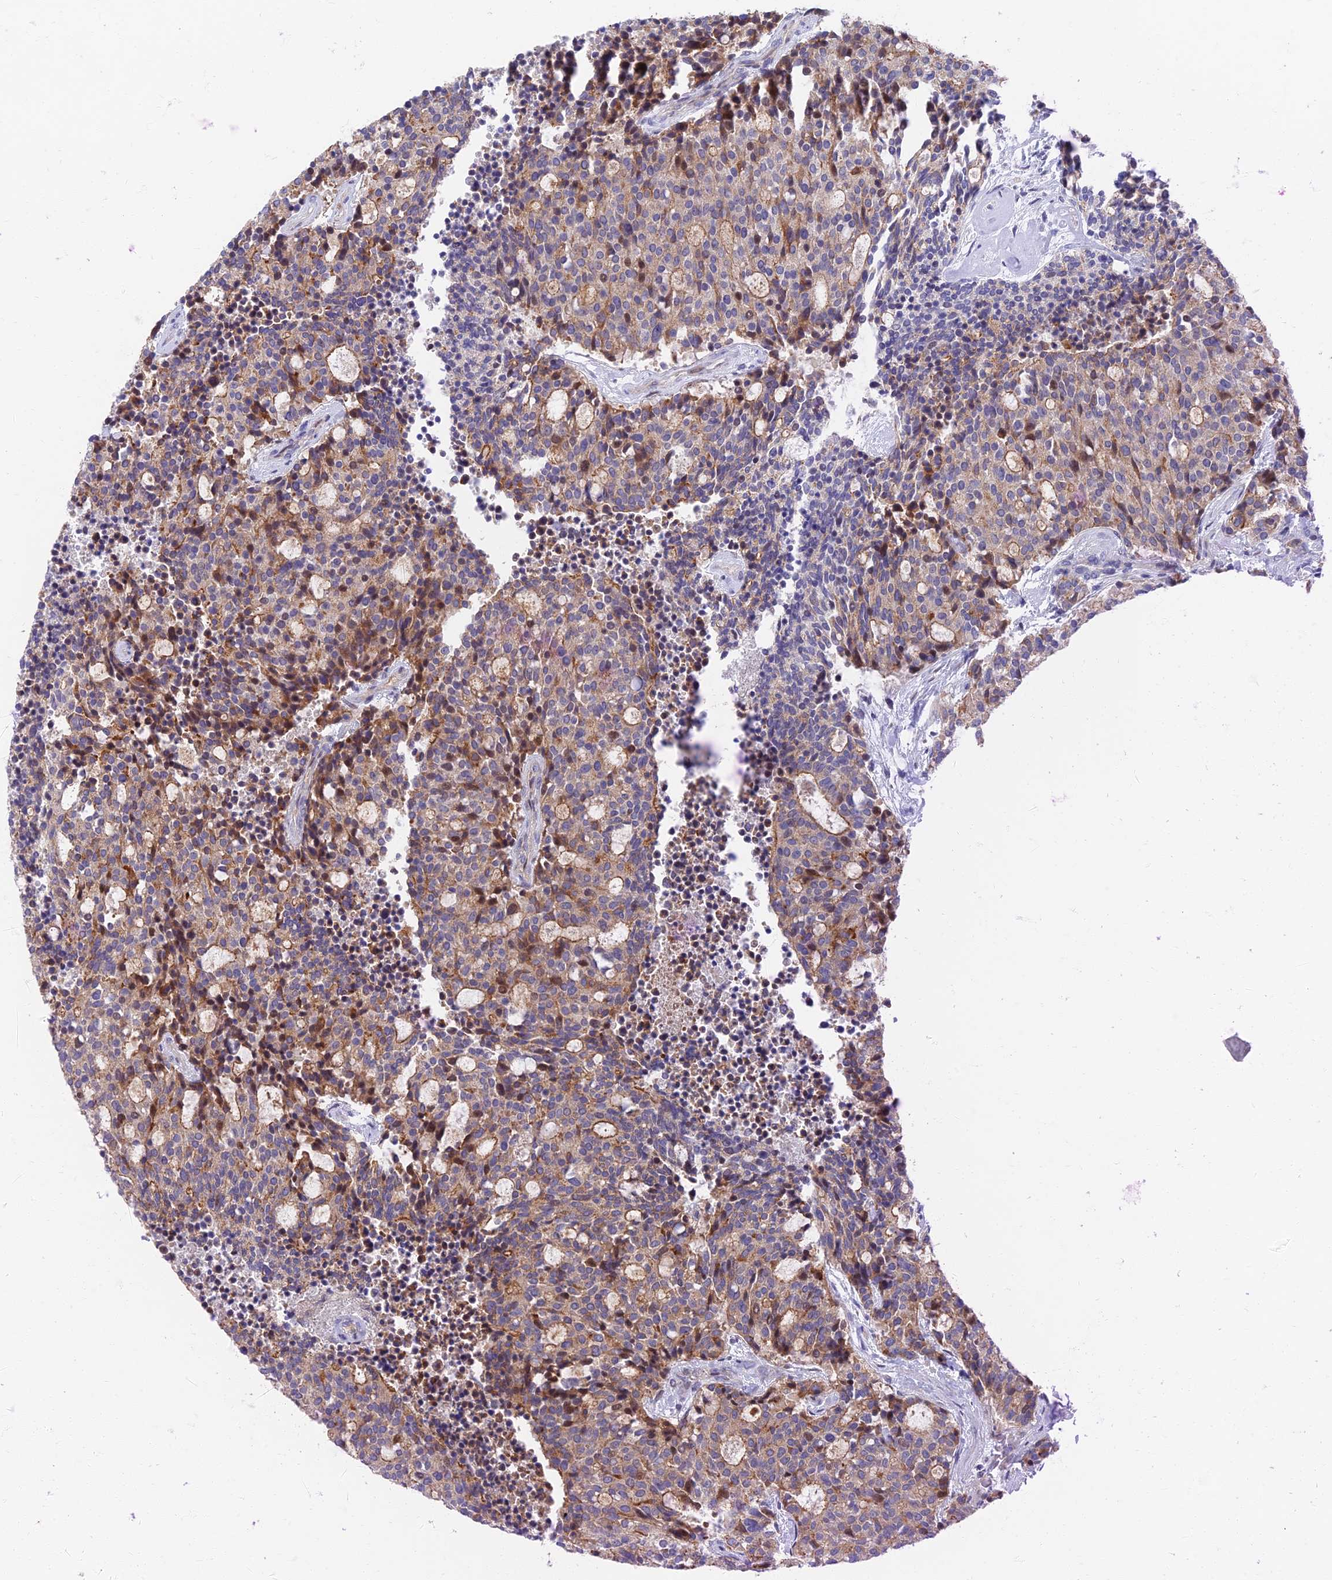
{"staining": {"intensity": "moderate", "quantity": "<25%", "location": "cytoplasmic/membranous"}, "tissue": "carcinoid", "cell_type": "Tumor cells", "image_type": "cancer", "snomed": [{"axis": "morphology", "description": "Carcinoid, malignant, NOS"}, {"axis": "topography", "description": "Pancreas"}], "caption": "Human carcinoid stained with a brown dye shows moderate cytoplasmic/membranous positive expression in approximately <25% of tumor cells.", "gene": "RHBDL2", "patient": {"sex": "female", "age": 54}}